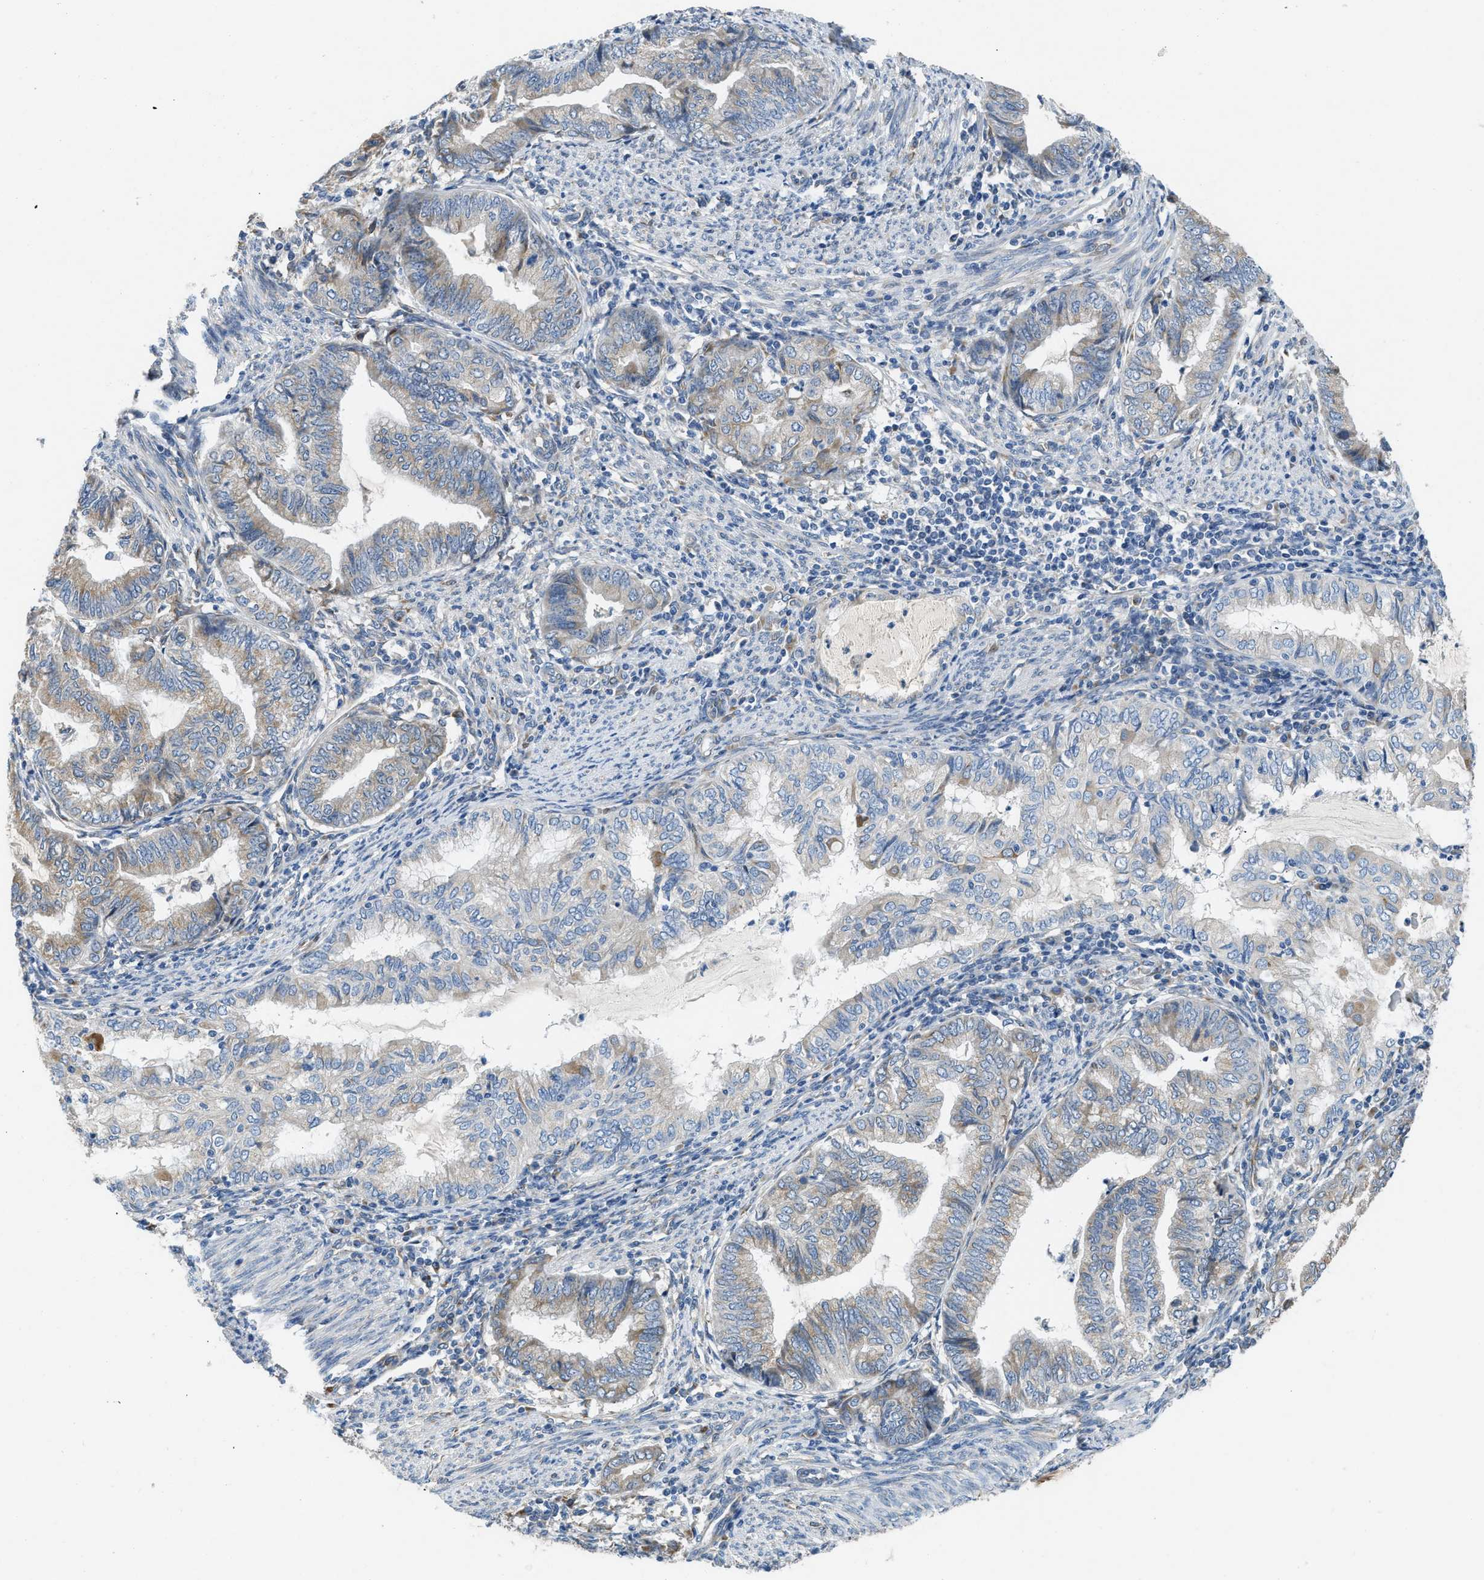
{"staining": {"intensity": "moderate", "quantity": "<25%", "location": "cytoplasmic/membranous"}, "tissue": "endometrial cancer", "cell_type": "Tumor cells", "image_type": "cancer", "snomed": [{"axis": "morphology", "description": "Adenocarcinoma, NOS"}, {"axis": "topography", "description": "Endometrium"}], "caption": "Brown immunohistochemical staining in adenocarcinoma (endometrial) reveals moderate cytoplasmic/membranous expression in approximately <25% of tumor cells. The staining is performed using DAB (3,3'-diaminobenzidine) brown chromogen to label protein expression. The nuclei are counter-stained blue using hematoxylin.", "gene": "GGCX", "patient": {"sex": "female", "age": 79}}